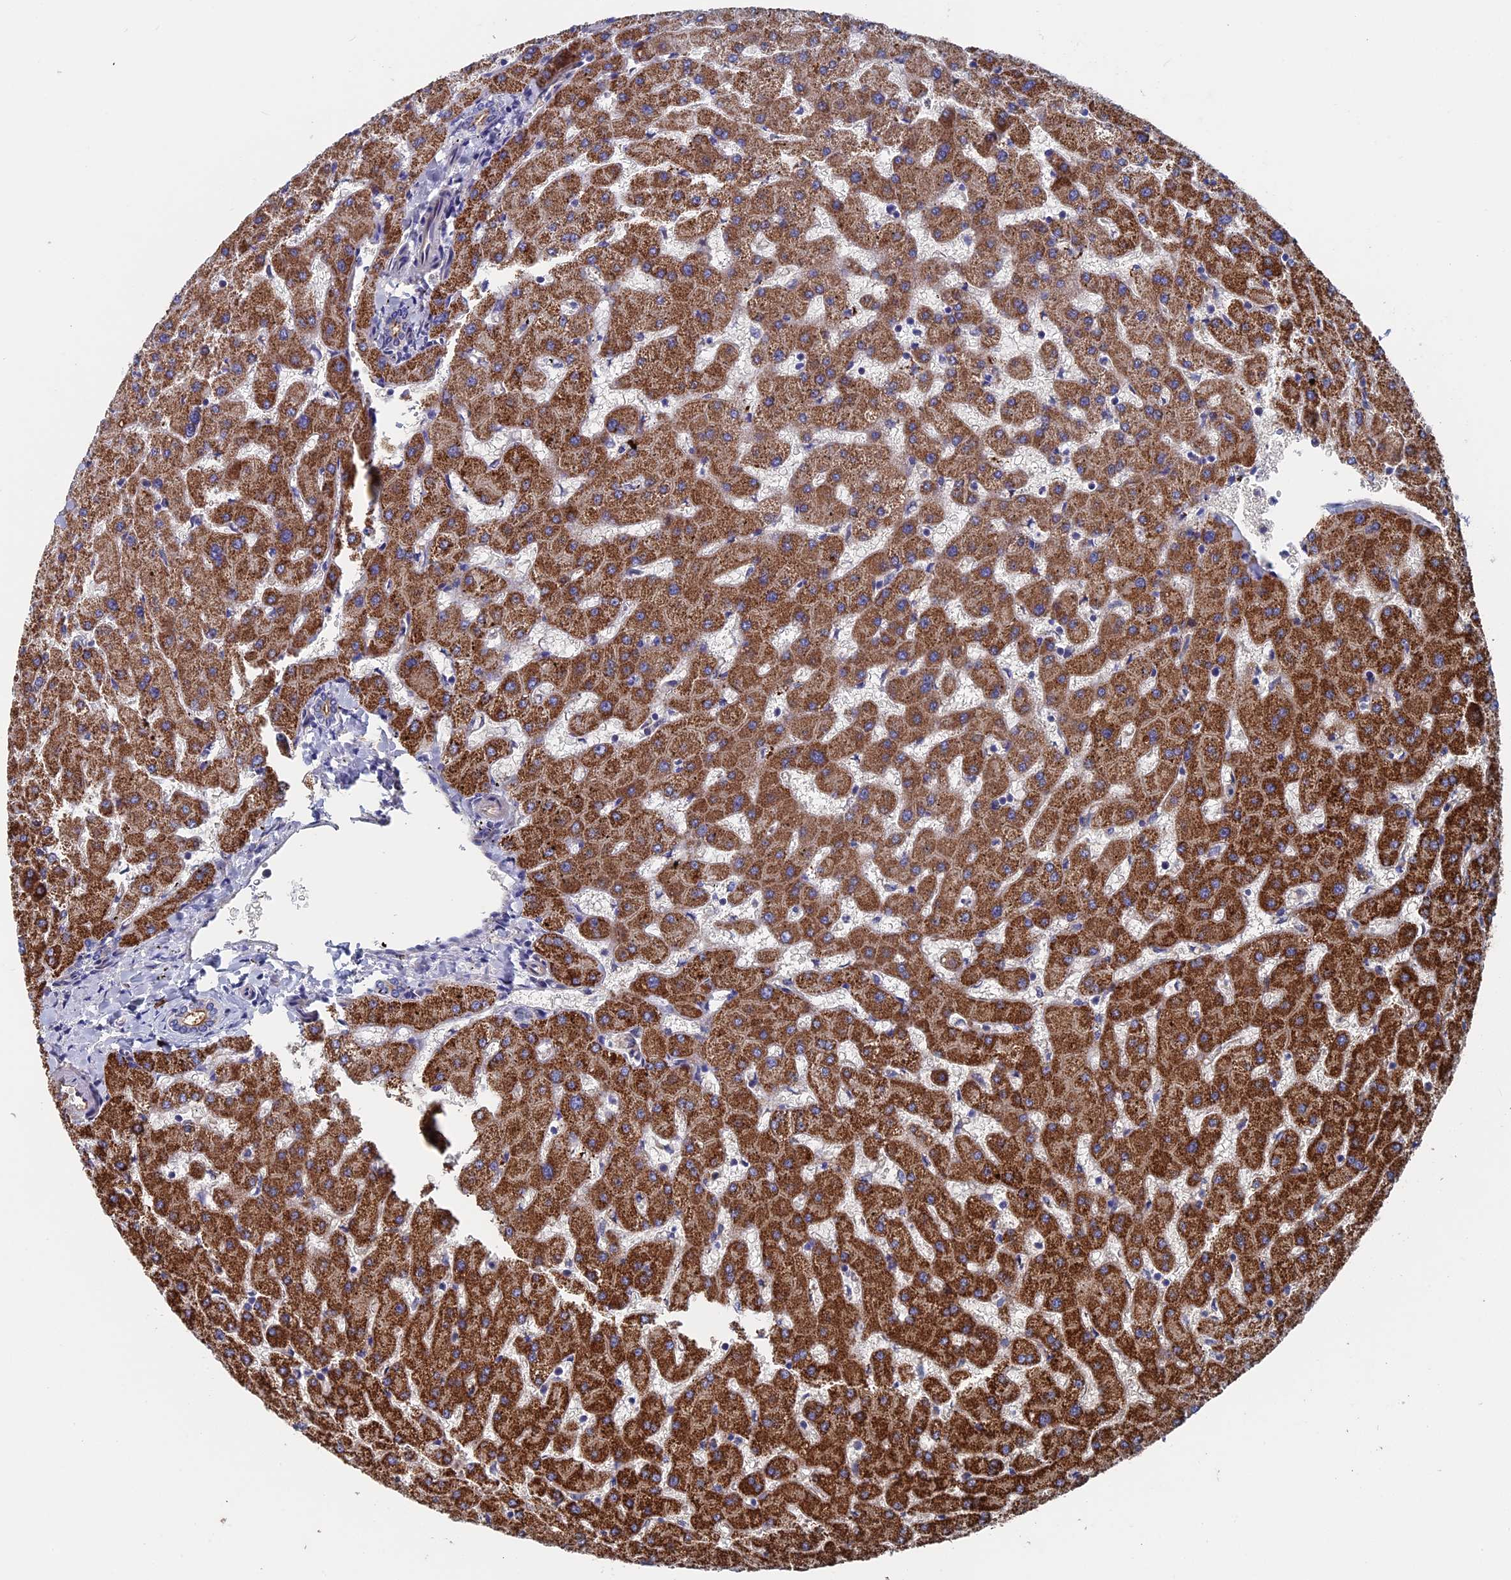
{"staining": {"intensity": "weak", "quantity": "<25%", "location": "cytoplasmic/membranous"}, "tissue": "liver", "cell_type": "Cholangiocytes", "image_type": "normal", "snomed": [{"axis": "morphology", "description": "Normal tissue, NOS"}, {"axis": "topography", "description": "Liver"}], "caption": "Immunohistochemistry (IHC) of benign human liver exhibits no positivity in cholangiocytes.", "gene": "RPUSD1", "patient": {"sex": "female", "age": 63}}